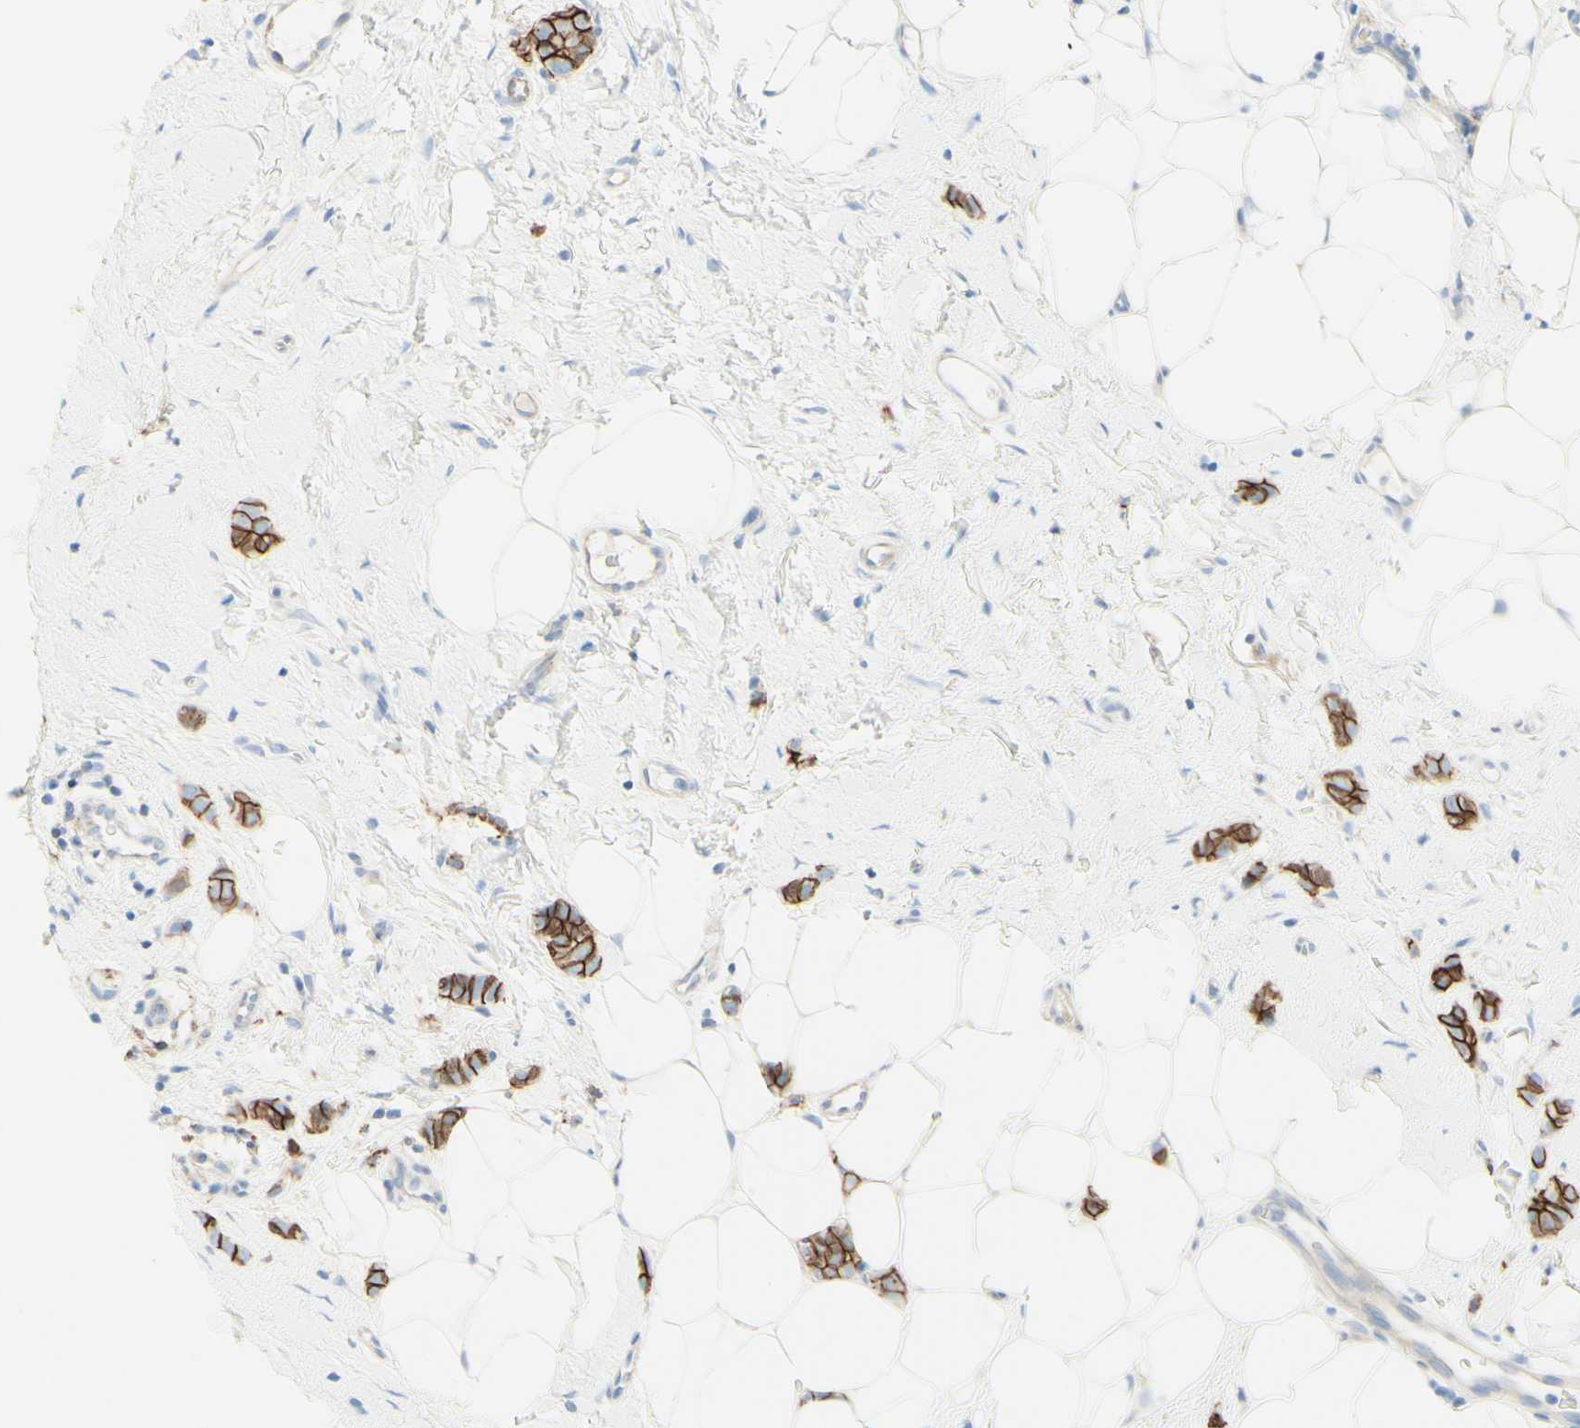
{"staining": {"intensity": "strong", "quantity": ">75%", "location": "cytoplasmic/membranous"}, "tissue": "breast cancer", "cell_type": "Tumor cells", "image_type": "cancer", "snomed": [{"axis": "morphology", "description": "Lobular carcinoma"}, {"axis": "topography", "description": "Skin"}, {"axis": "topography", "description": "Breast"}], "caption": "Immunohistochemical staining of lobular carcinoma (breast) reveals high levels of strong cytoplasmic/membranous protein staining in about >75% of tumor cells.", "gene": "ALCAM", "patient": {"sex": "female", "age": 46}}